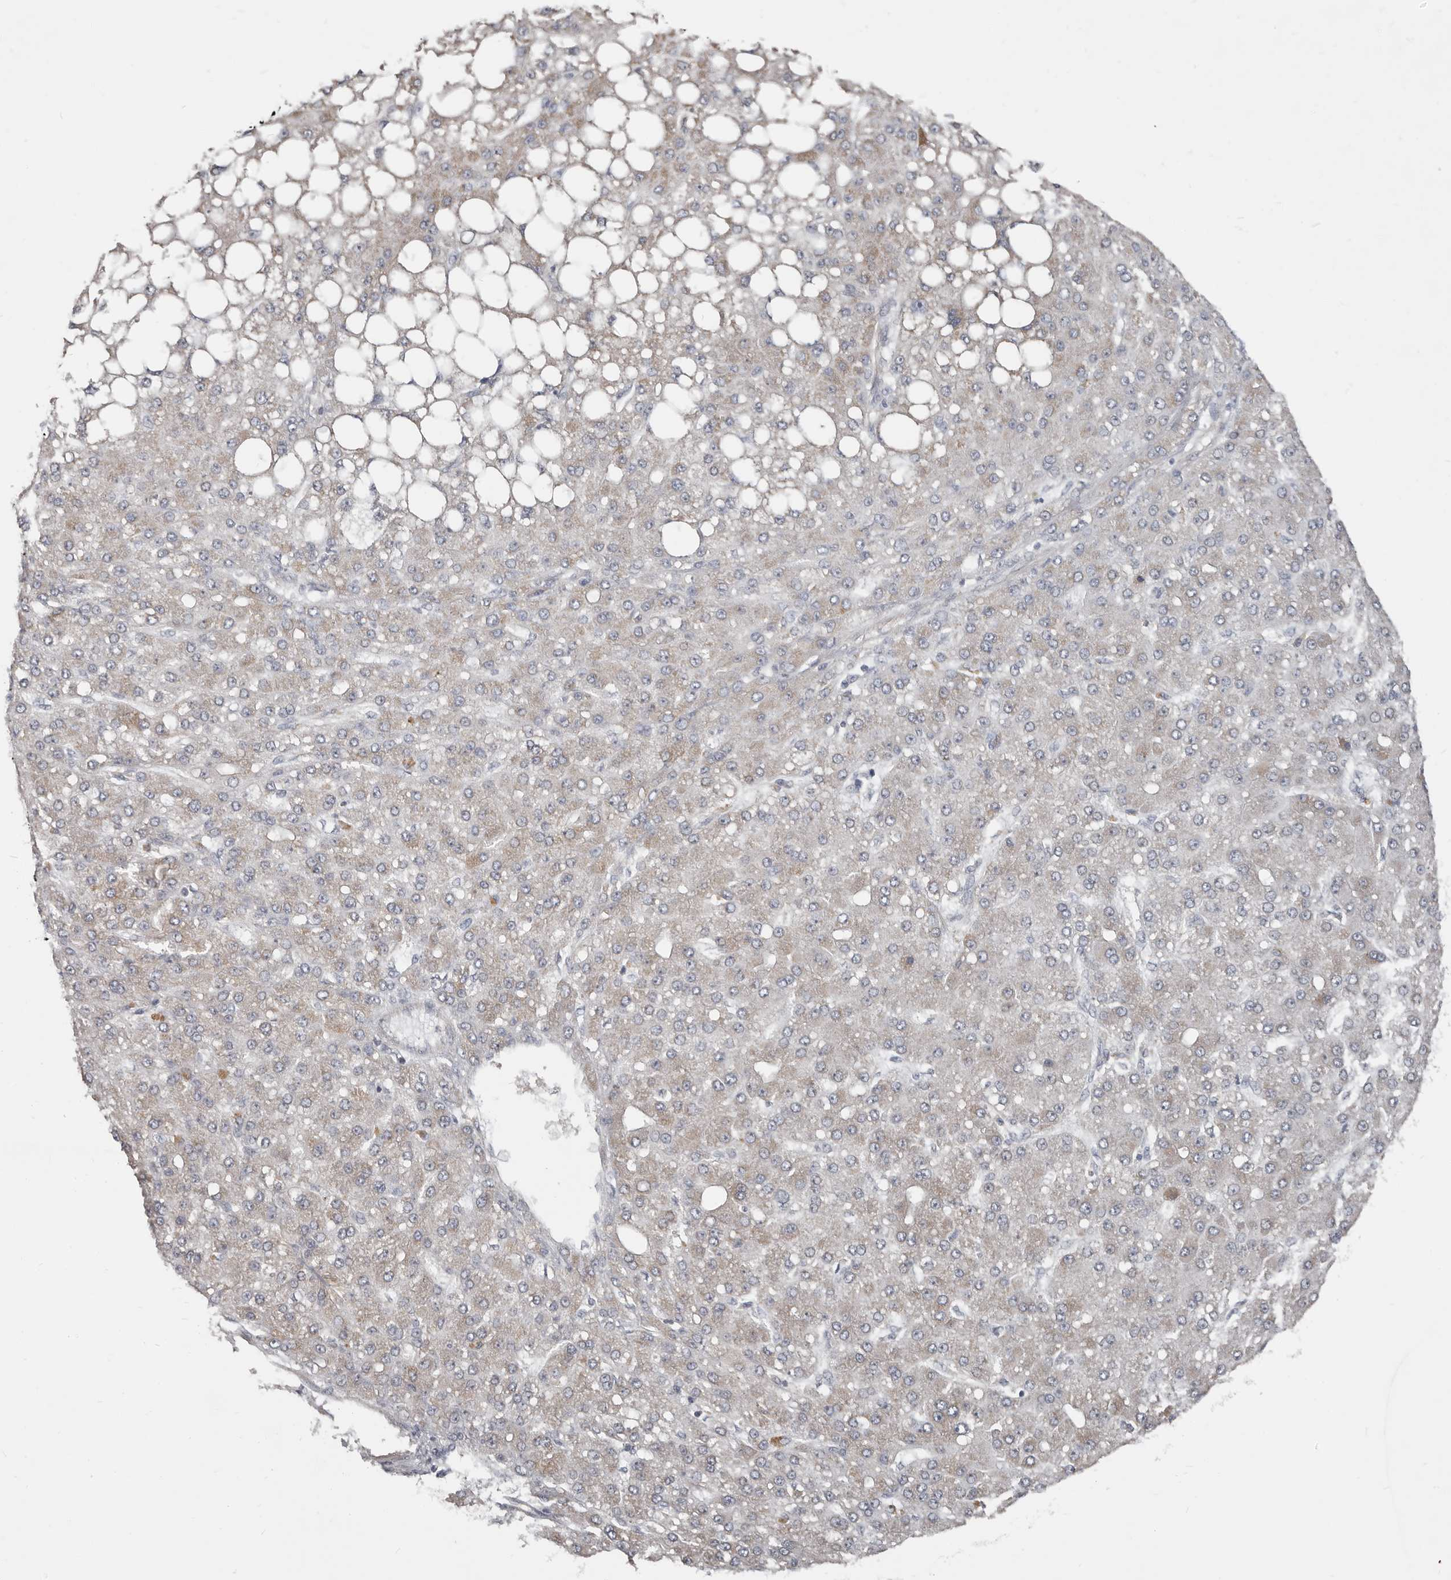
{"staining": {"intensity": "weak", "quantity": "25%-75%", "location": "cytoplasmic/membranous"}, "tissue": "liver cancer", "cell_type": "Tumor cells", "image_type": "cancer", "snomed": [{"axis": "morphology", "description": "Carcinoma, Hepatocellular, NOS"}, {"axis": "topography", "description": "Liver"}], "caption": "Hepatocellular carcinoma (liver) stained for a protein exhibits weak cytoplasmic/membranous positivity in tumor cells.", "gene": "AKNAD1", "patient": {"sex": "male", "age": 67}}